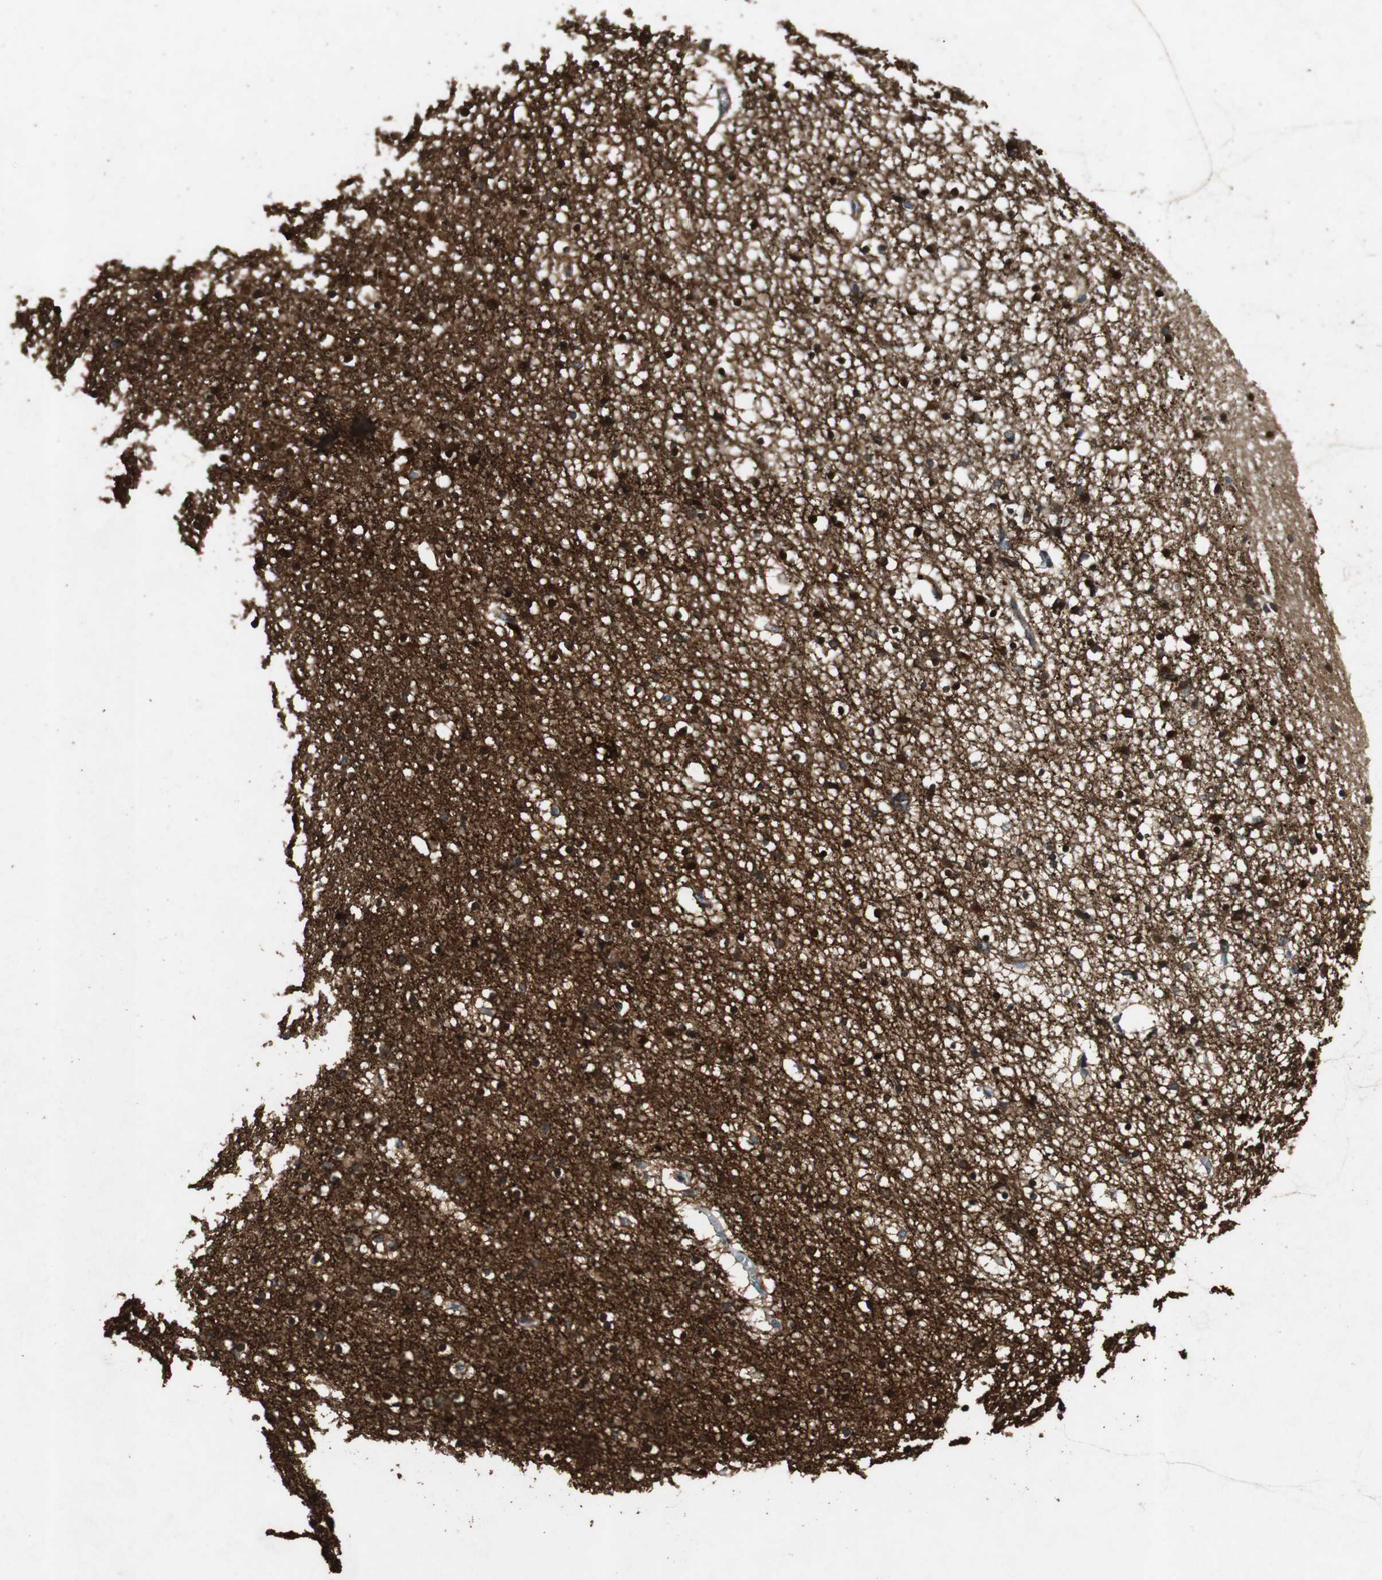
{"staining": {"intensity": "negative", "quantity": "none", "location": "none"}, "tissue": "caudate", "cell_type": "Glial cells", "image_type": "normal", "snomed": [{"axis": "morphology", "description": "Normal tissue, NOS"}, {"axis": "topography", "description": "Lateral ventricle wall"}], "caption": "Protein analysis of benign caudate shows no significant staining in glial cells.", "gene": "TUBA4A", "patient": {"sex": "male", "age": 45}}